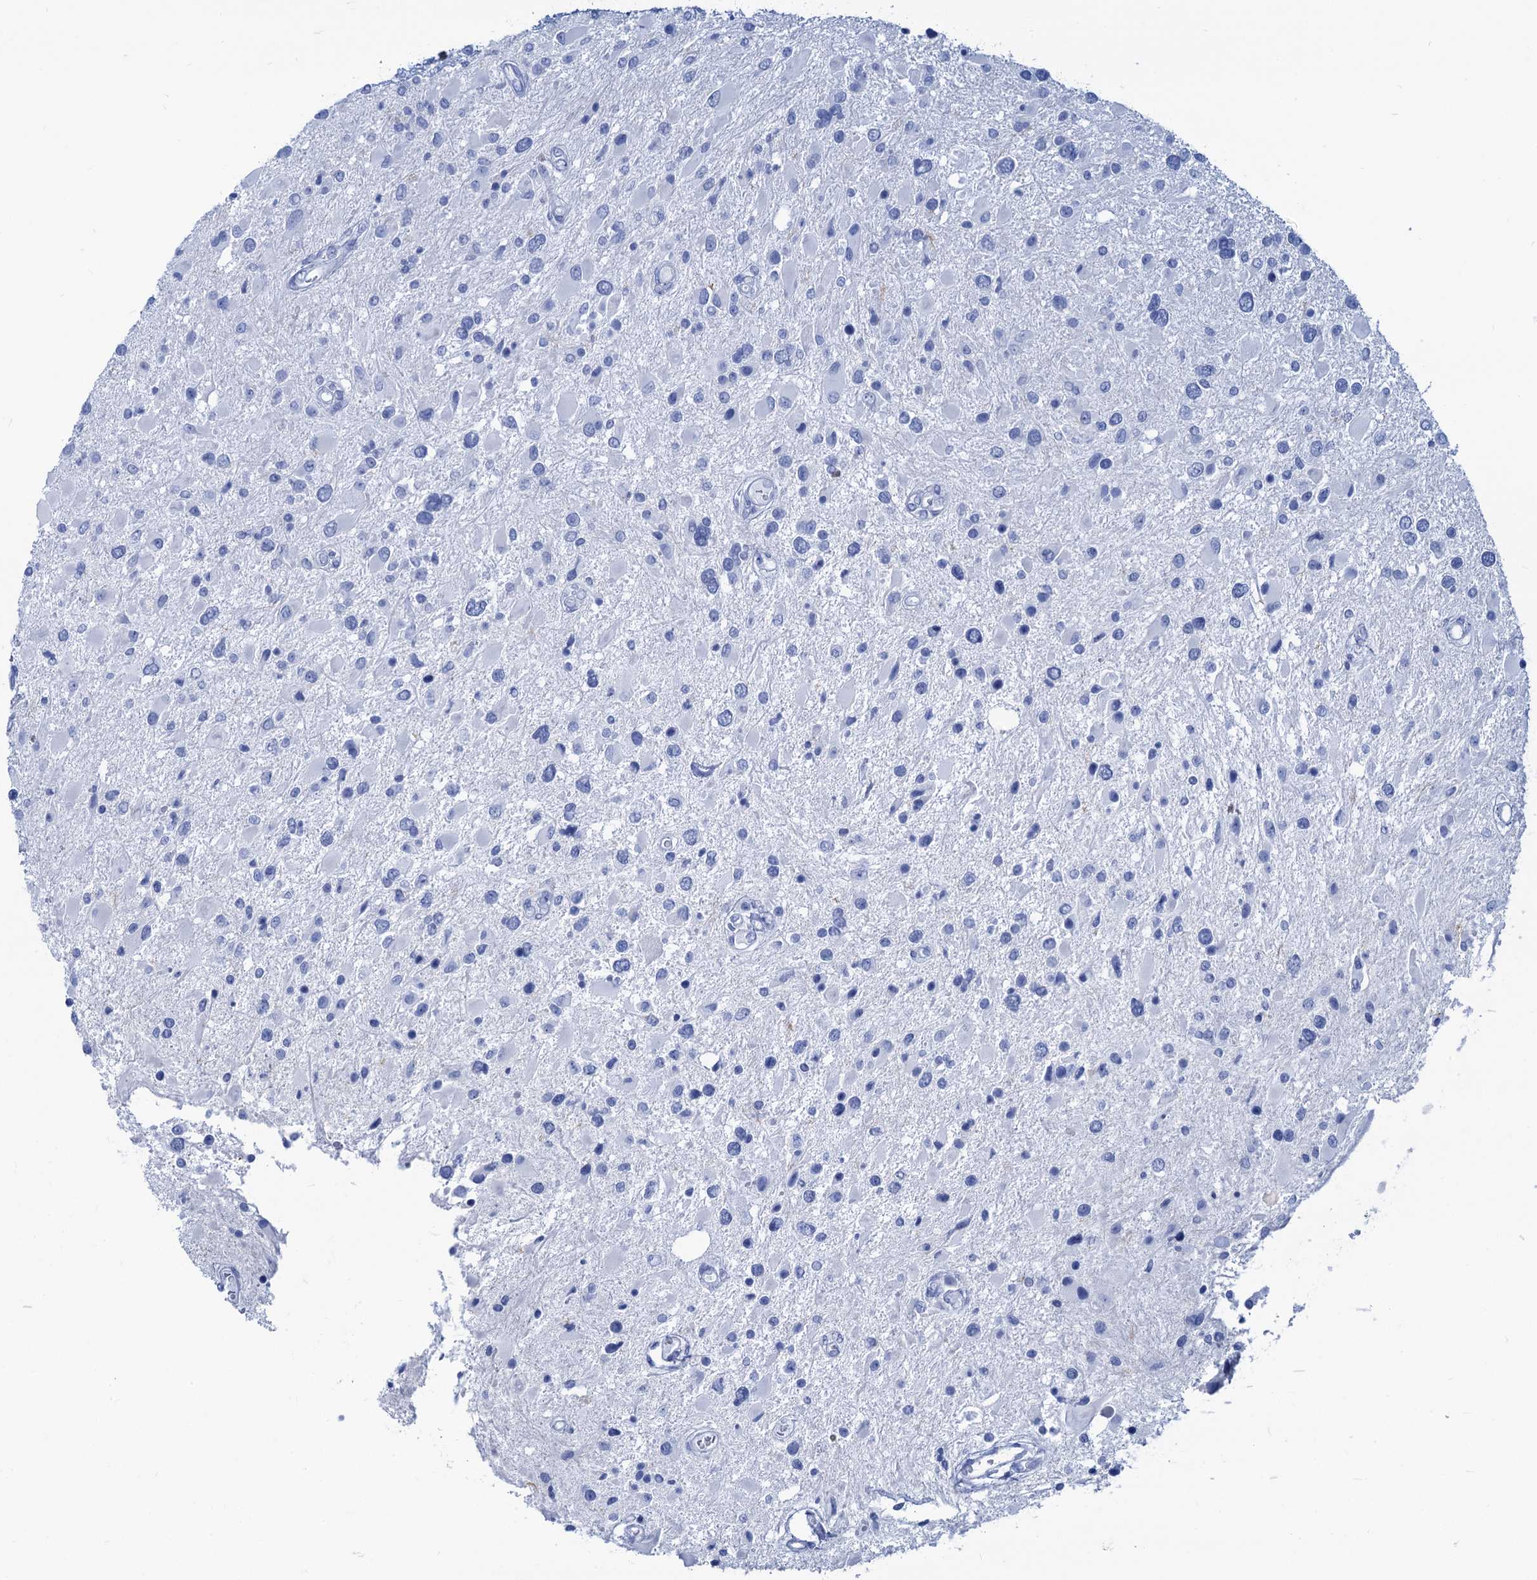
{"staining": {"intensity": "negative", "quantity": "none", "location": "none"}, "tissue": "glioma", "cell_type": "Tumor cells", "image_type": "cancer", "snomed": [{"axis": "morphology", "description": "Glioma, malignant, High grade"}, {"axis": "topography", "description": "Brain"}], "caption": "An IHC photomicrograph of glioma is shown. There is no staining in tumor cells of glioma.", "gene": "CABYR", "patient": {"sex": "male", "age": 53}}